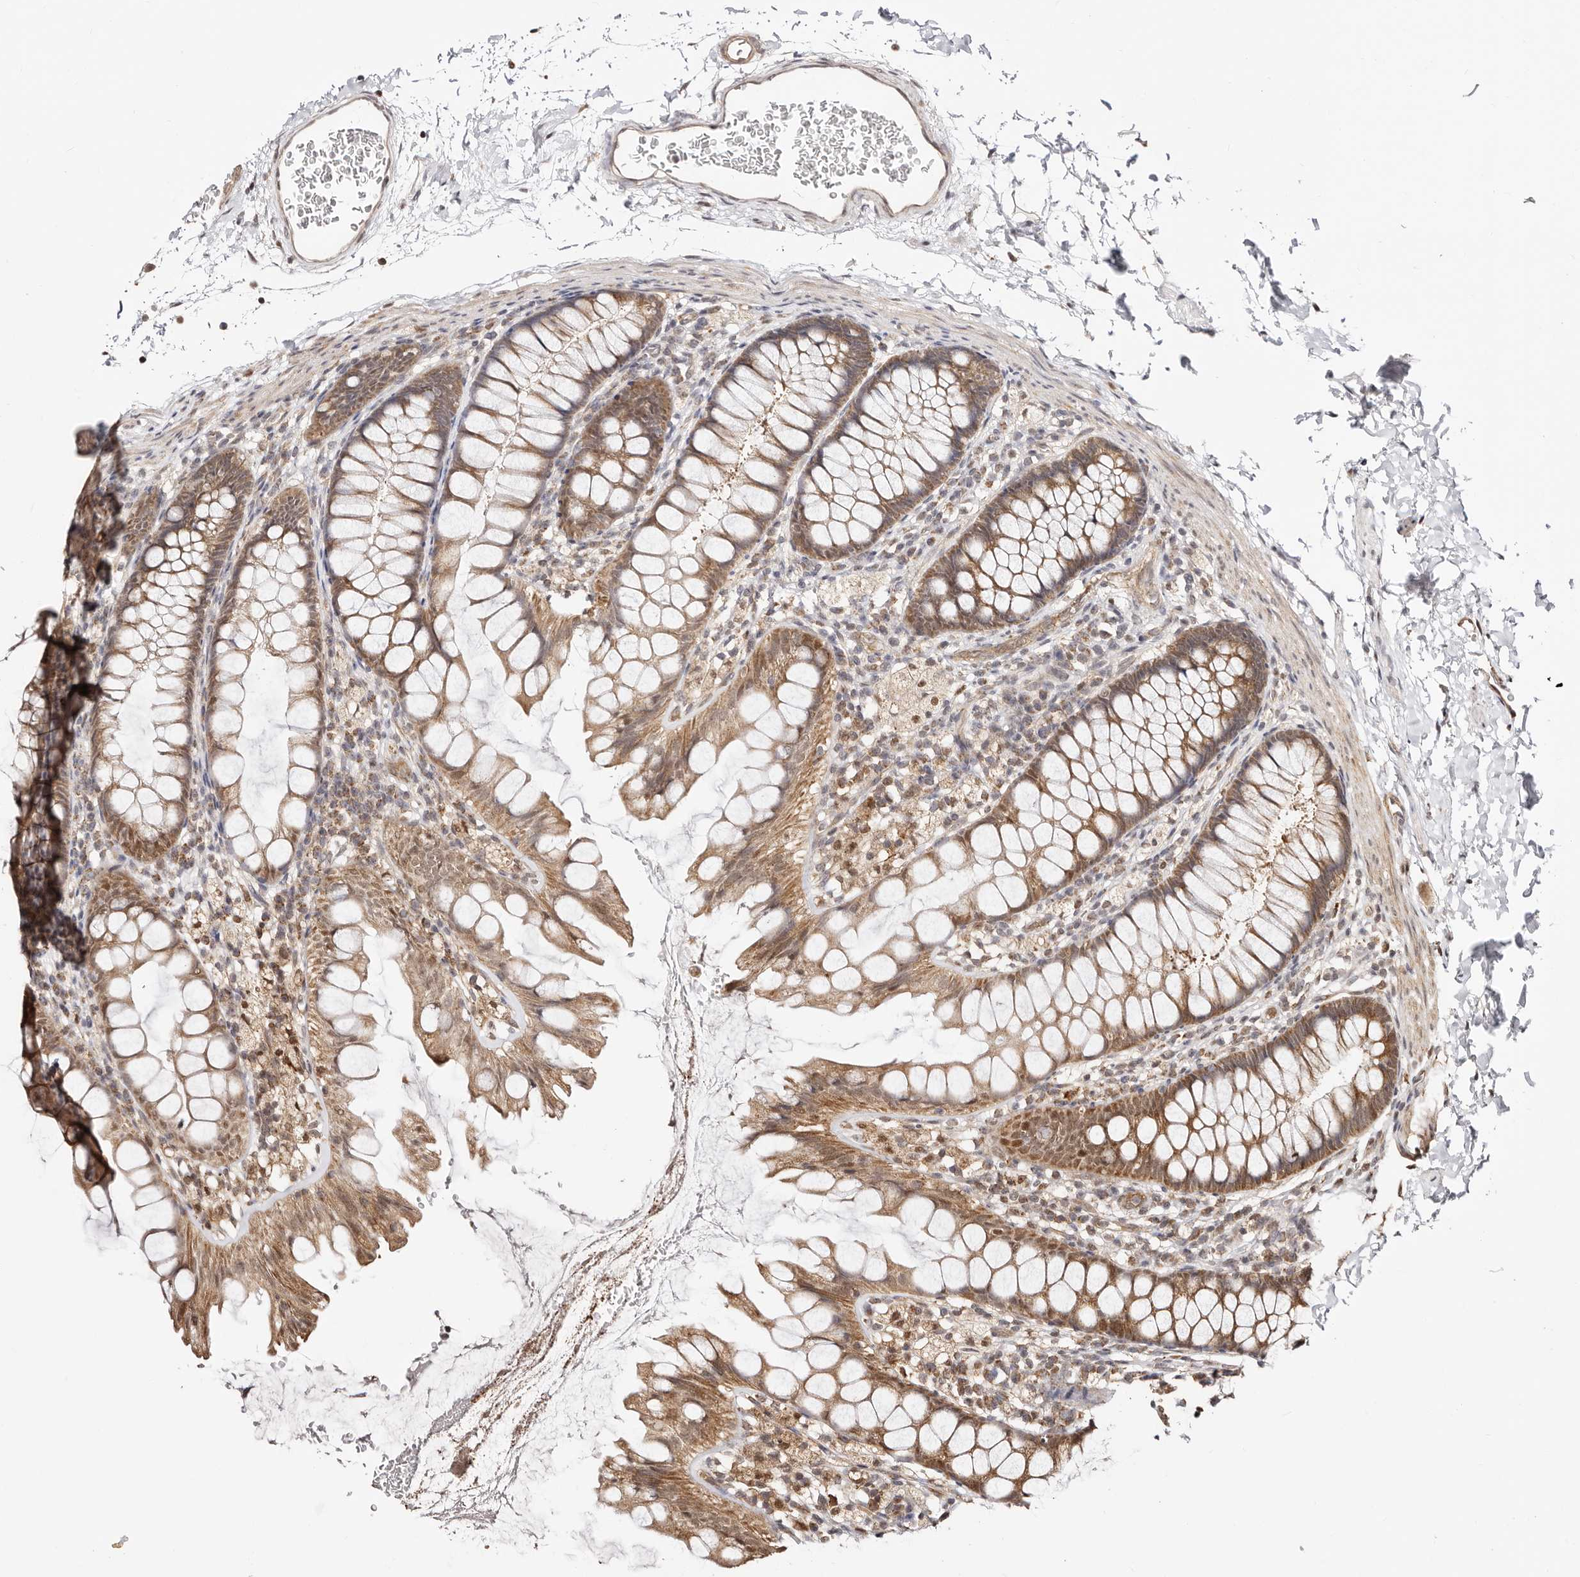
{"staining": {"intensity": "weak", "quantity": ">75%", "location": "cytoplasmic/membranous"}, "tissue": "colon", "cell_type": "Endothelial cells", "image_type": "normal", "snomed": [{"axis": "morphology", "description": "Normal tissue, NOS"}, {"axis": "topography", "description": "Colon"}], "caption": "Weak cytoplasmic/membranous expression is present in approximately >75% of endothelial cells in normal colon. Immunohistochemistry stains the protein in brown and the nuclei are stained blue.", "gene": "CTNNBL1", "patient": {"sex": "female", "age": 62}}